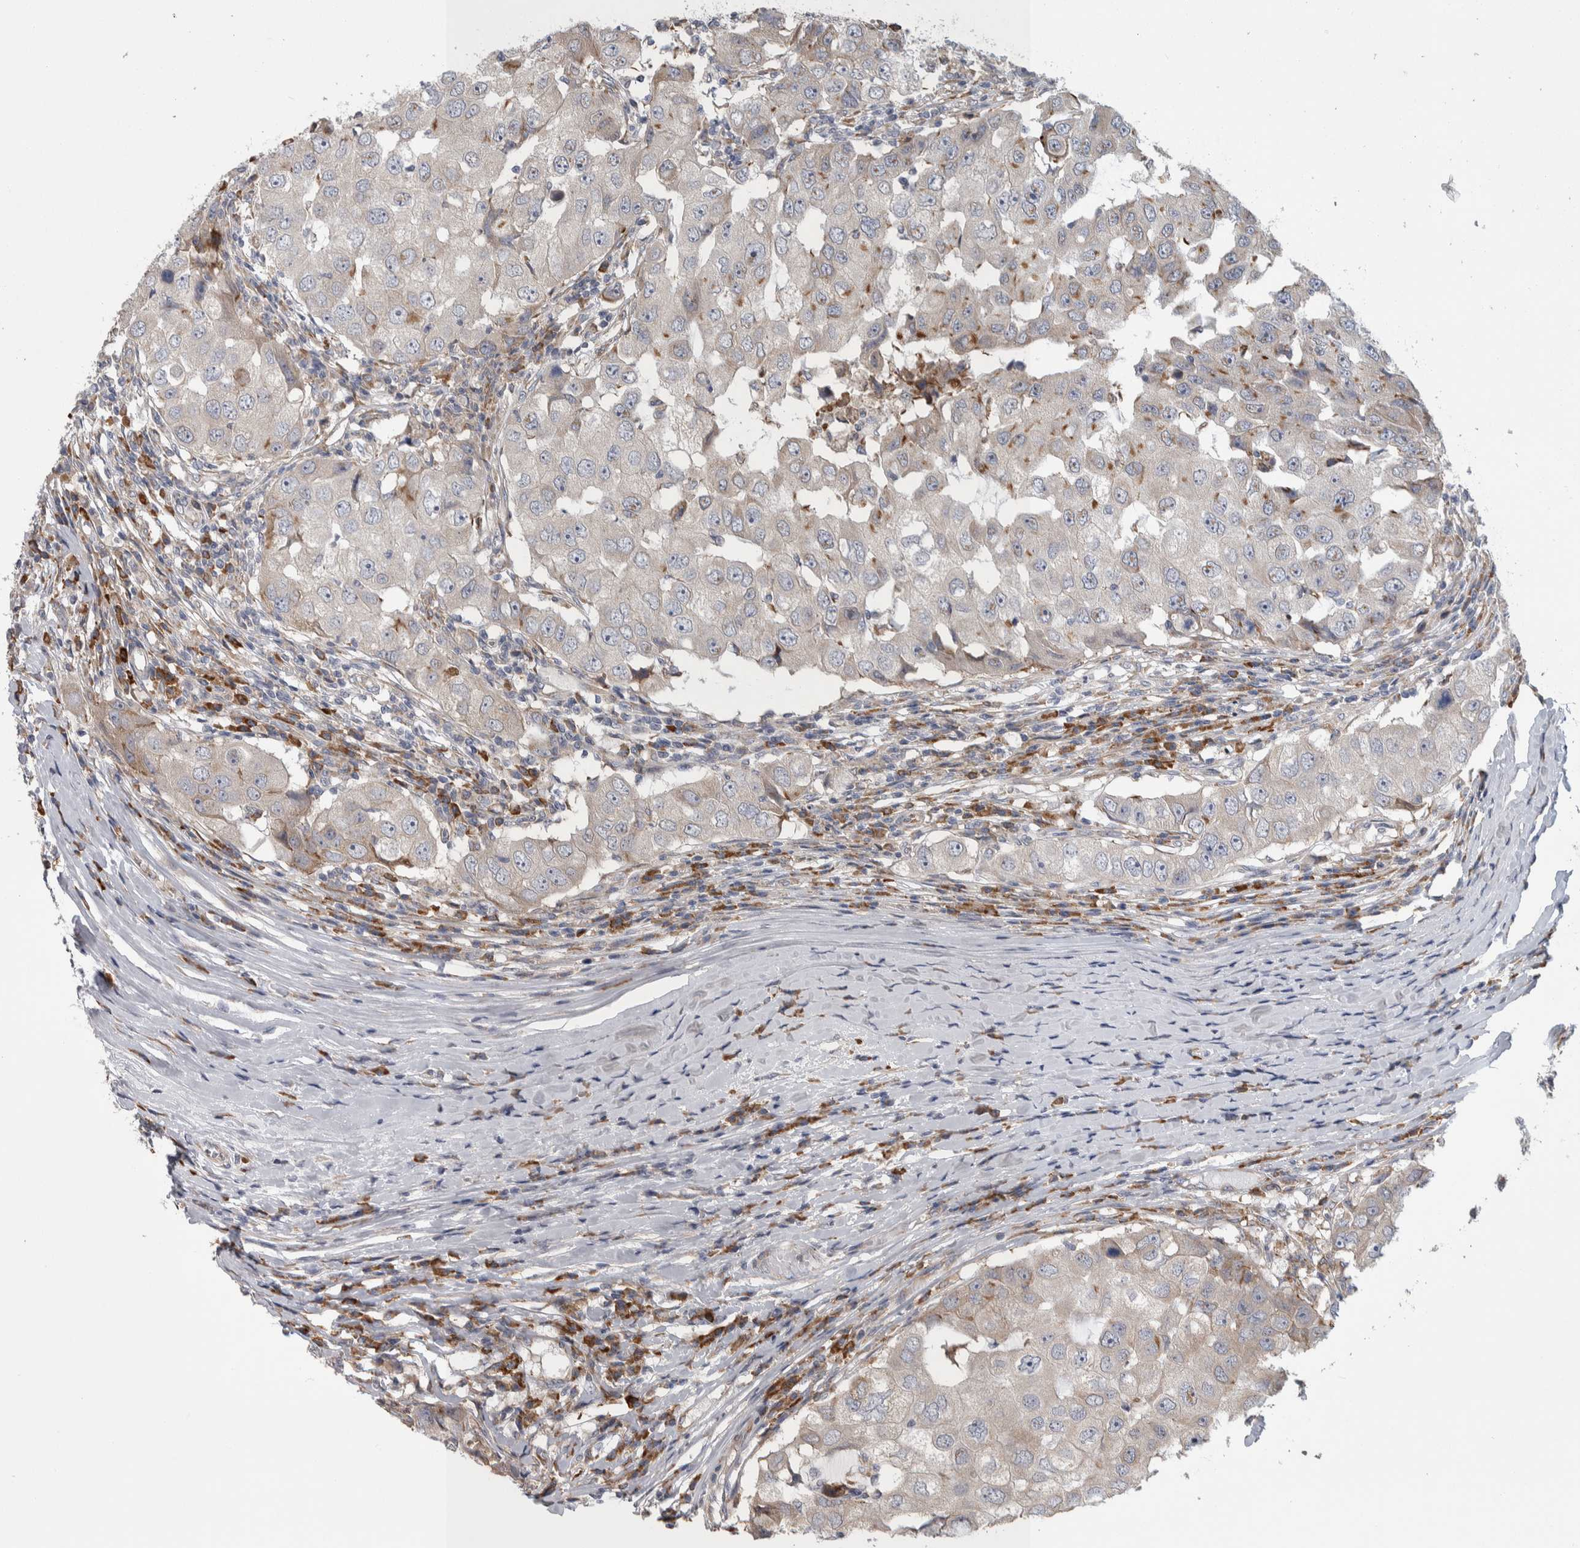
{"staining": {"intensity": "moderate", "quantity": "25%-75%", "location": "cytoplasmic/membranous"}, "tissue": "breast cancer", "cell_type": "Tumor cells", "image_type": "cancer", "snomed": [{"axis": "morphology", "description": "Duct carcinoma"}, {"axis": "topography", "description": "Breast"}], "caption": "Immunohistochemistry (IHC) histopathology image of neoplastic tissue: human breast infiltrating ductal carcinoma stained using IHC demonstrates medium levels of moderate protein expression localized specifically in the cytoplasmic/membranous of tumor cells, appearing as a cytoplasmic/membranous brown color.", "gene": "IBTK", "patient": {"sex": "female", "age": 27}}